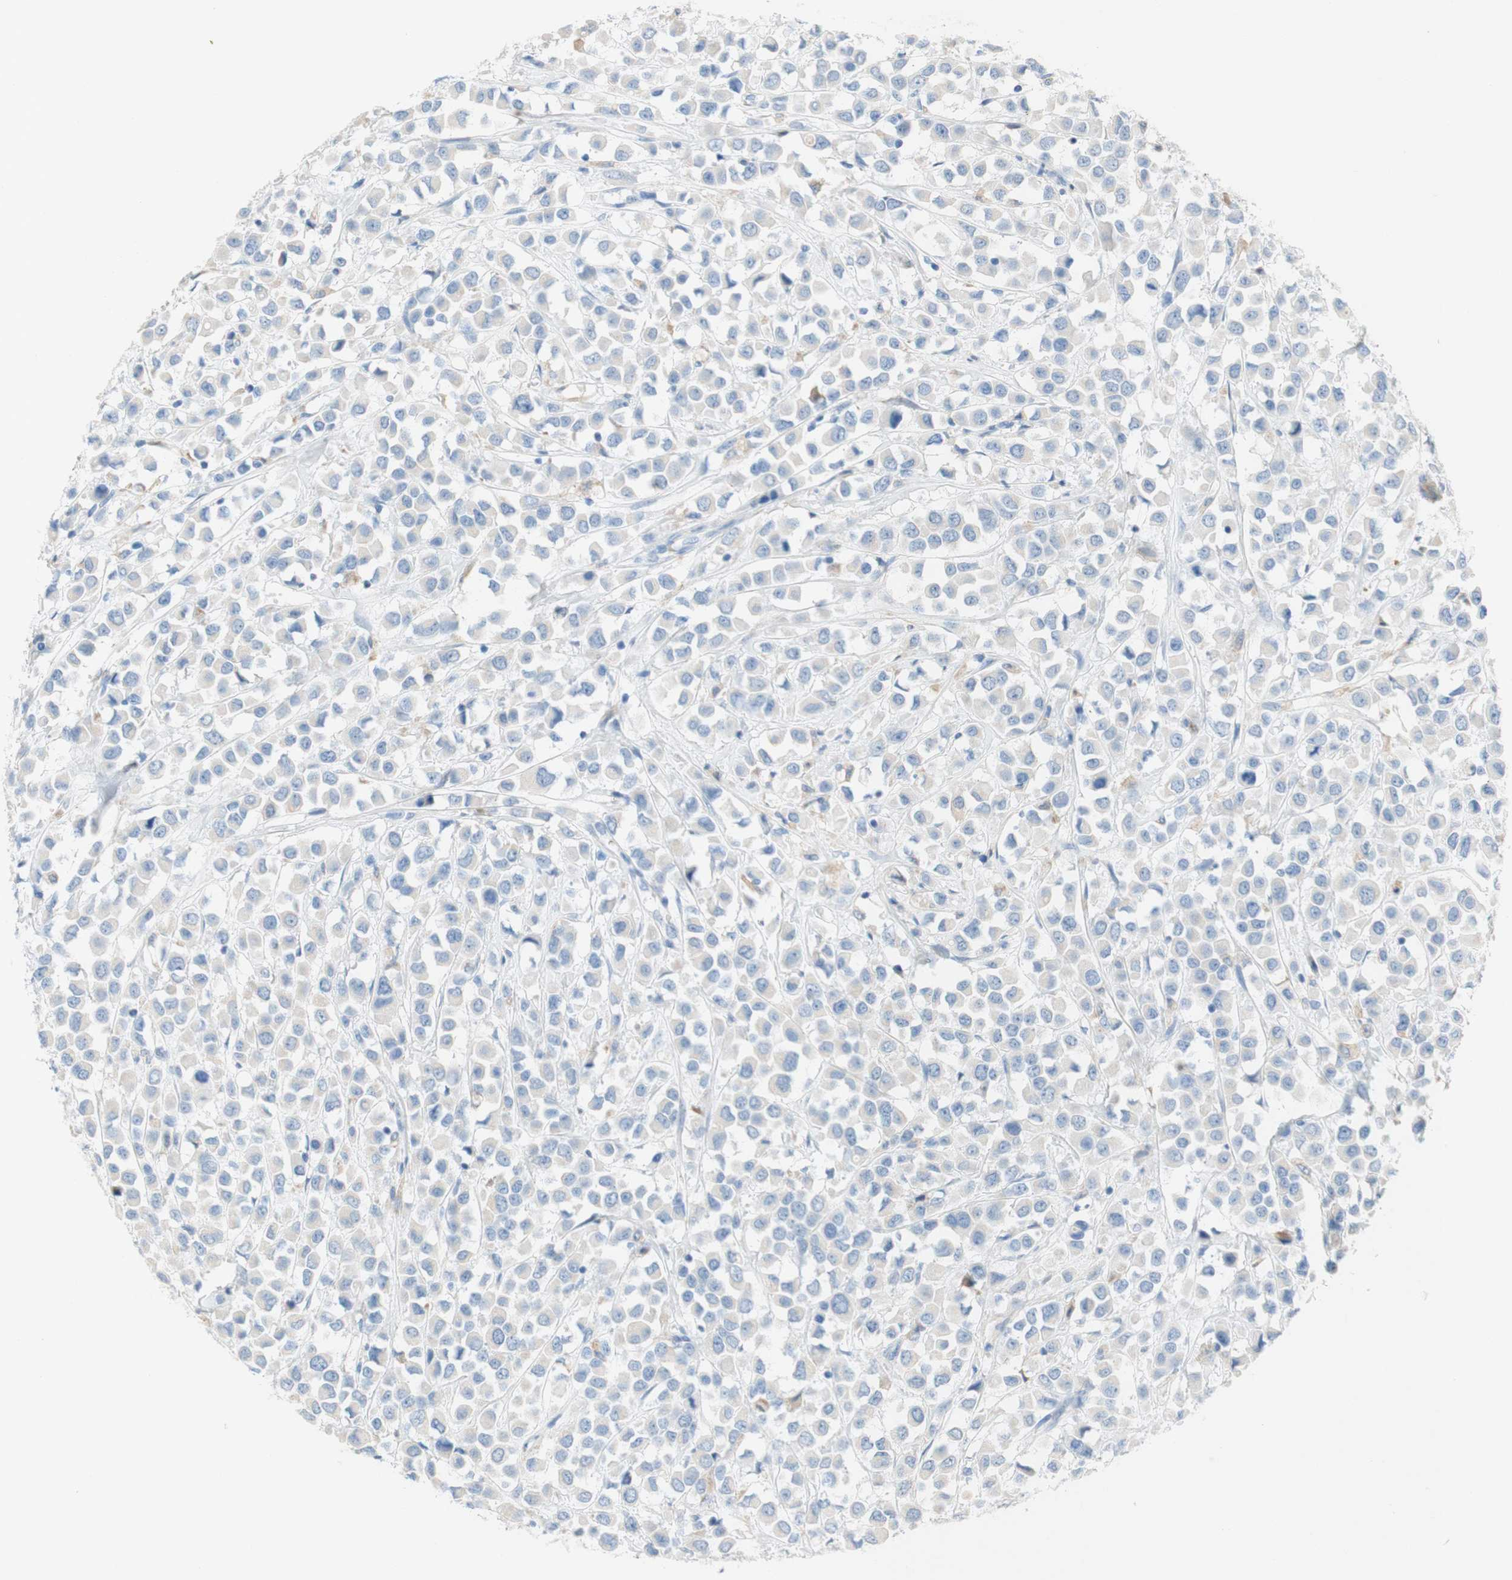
{"staining": {"intensity": "negative", "quantity": "none", "location": "none"}, "tissue": "breast cancer", "cell_type": "Tumor cells", "image_type": "cancer", "snomed": [{"axis": "morphology", "description": "Duct carcinoma"}, {"axis": "topography", "description": "Breast"}], "caption": "Immunohistochemistry histopathology image of neoplastic tissue: breast invasive ductal carcinoma stained with DAB displays no significant protein staining in tumor cells.", "gene": "POLR2J3", "patient": {"sex": "female", "age": 61}}